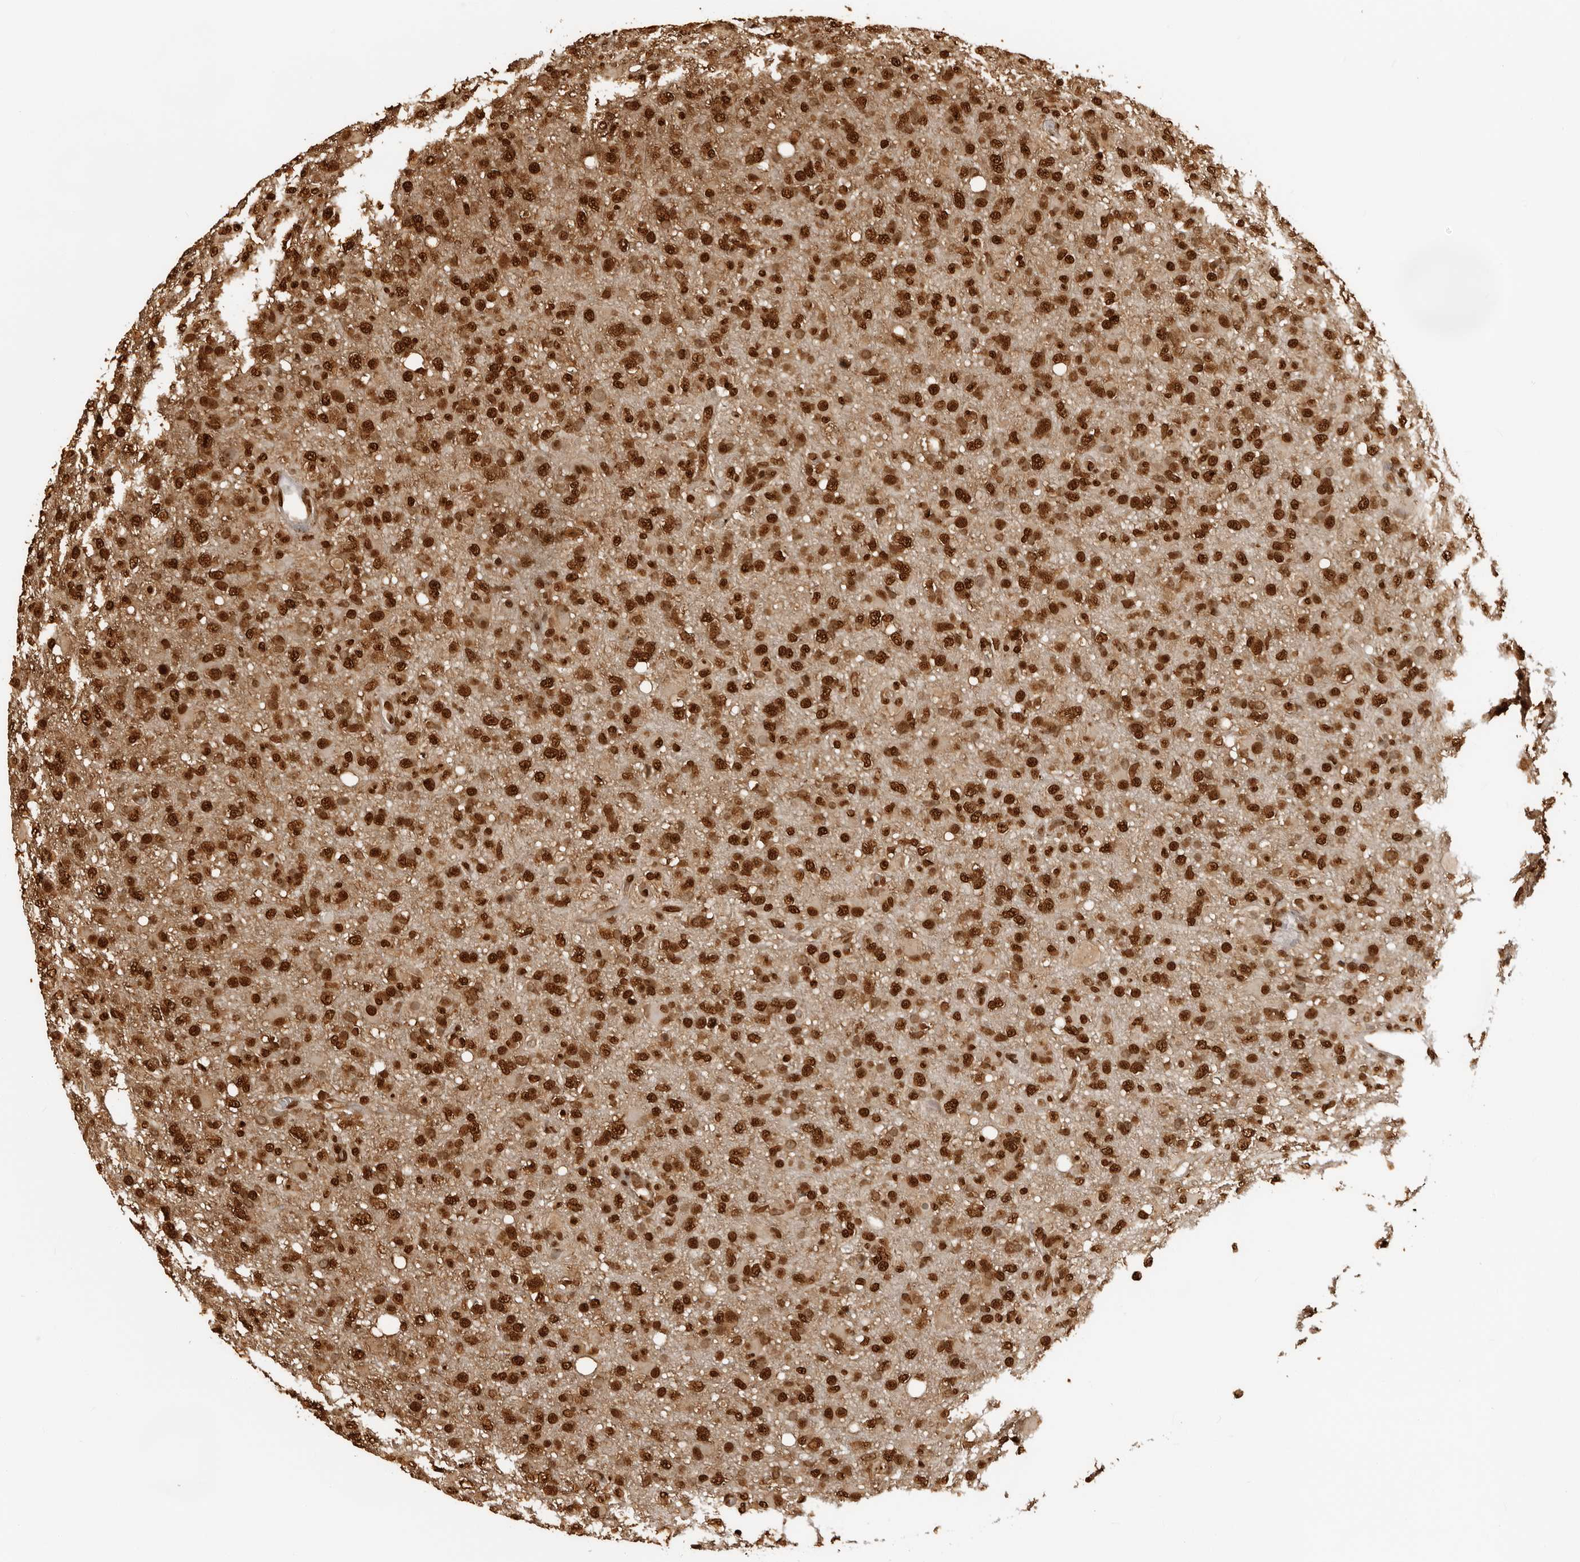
{"staining": {"intensity": "strong", "quantity": ">75%", "location": "nuclear"}, "tissue": "glioma", "cell_type": "Tumor cells", "image_type": "cancer", "snomed": [{"axis": "morphology", "description": "Glioma, malignant, High grade"}, {"axis": "topography", "description": "Brain"}], "caption": "Strong nuclear expression is present in about >75% of tumor cells in high-grade glioma (malignant). (DAB IHC, brown staining for protein, blue staining for nuclei).", "gene": "ZFP91", "patient": {"sex": "female", "age": 57}}